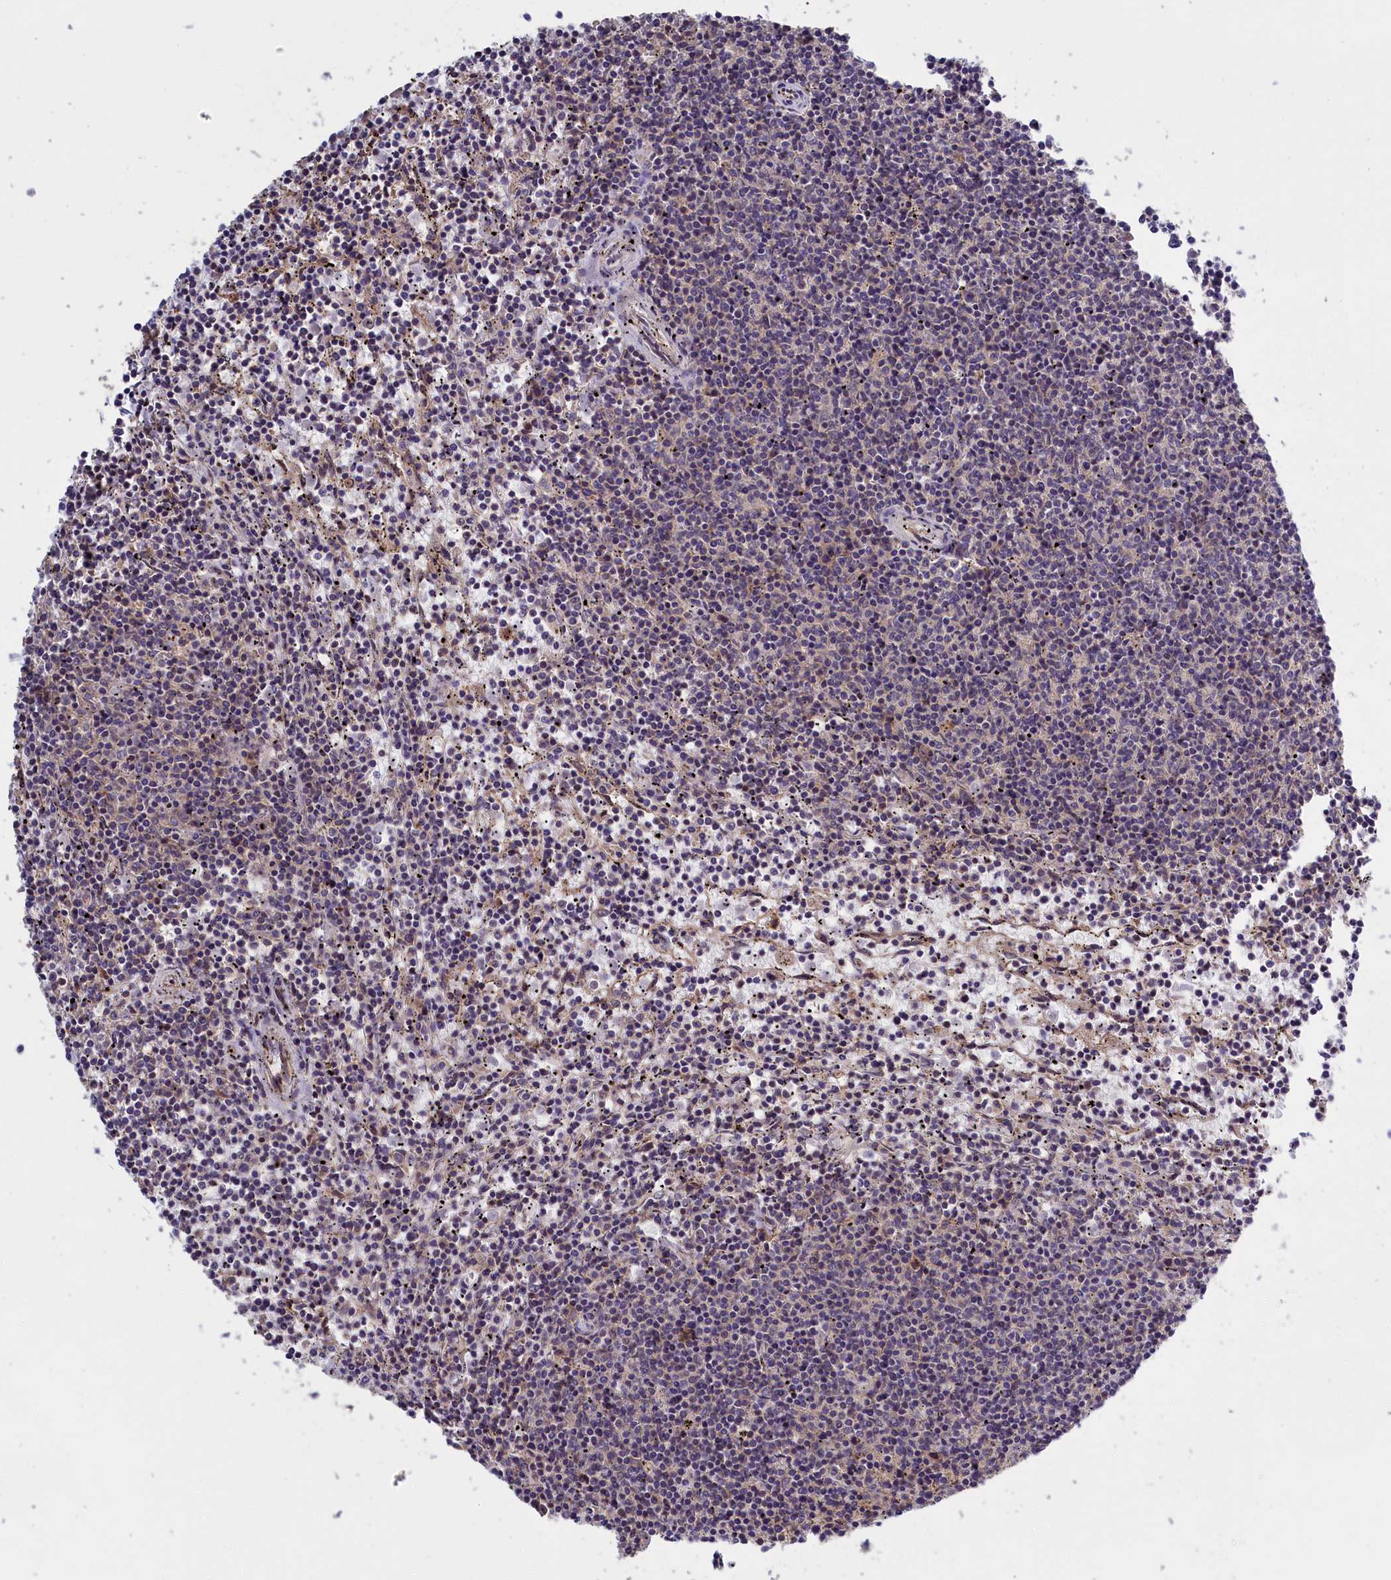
{"staining": {"intensity": "negative", "quantity": "none", "location": "none"}, "tissue": "lymphoma", "cell_type": "Tumor cells", "image_type": "cancer", "snomed": [{"axis": "morphology", "description": "Malignant lymphoma, non-Hodgkin's type, Low grade"}, {"axis": "topography", "description": "Spleen"}], "caption": "Immunohistochemical staining of lymphoma shows no significant positivity in tumor cells. Nuclei are stained in blue.", "gene": "DENND1B", "patient": {"sex": "female", "age": 50}}